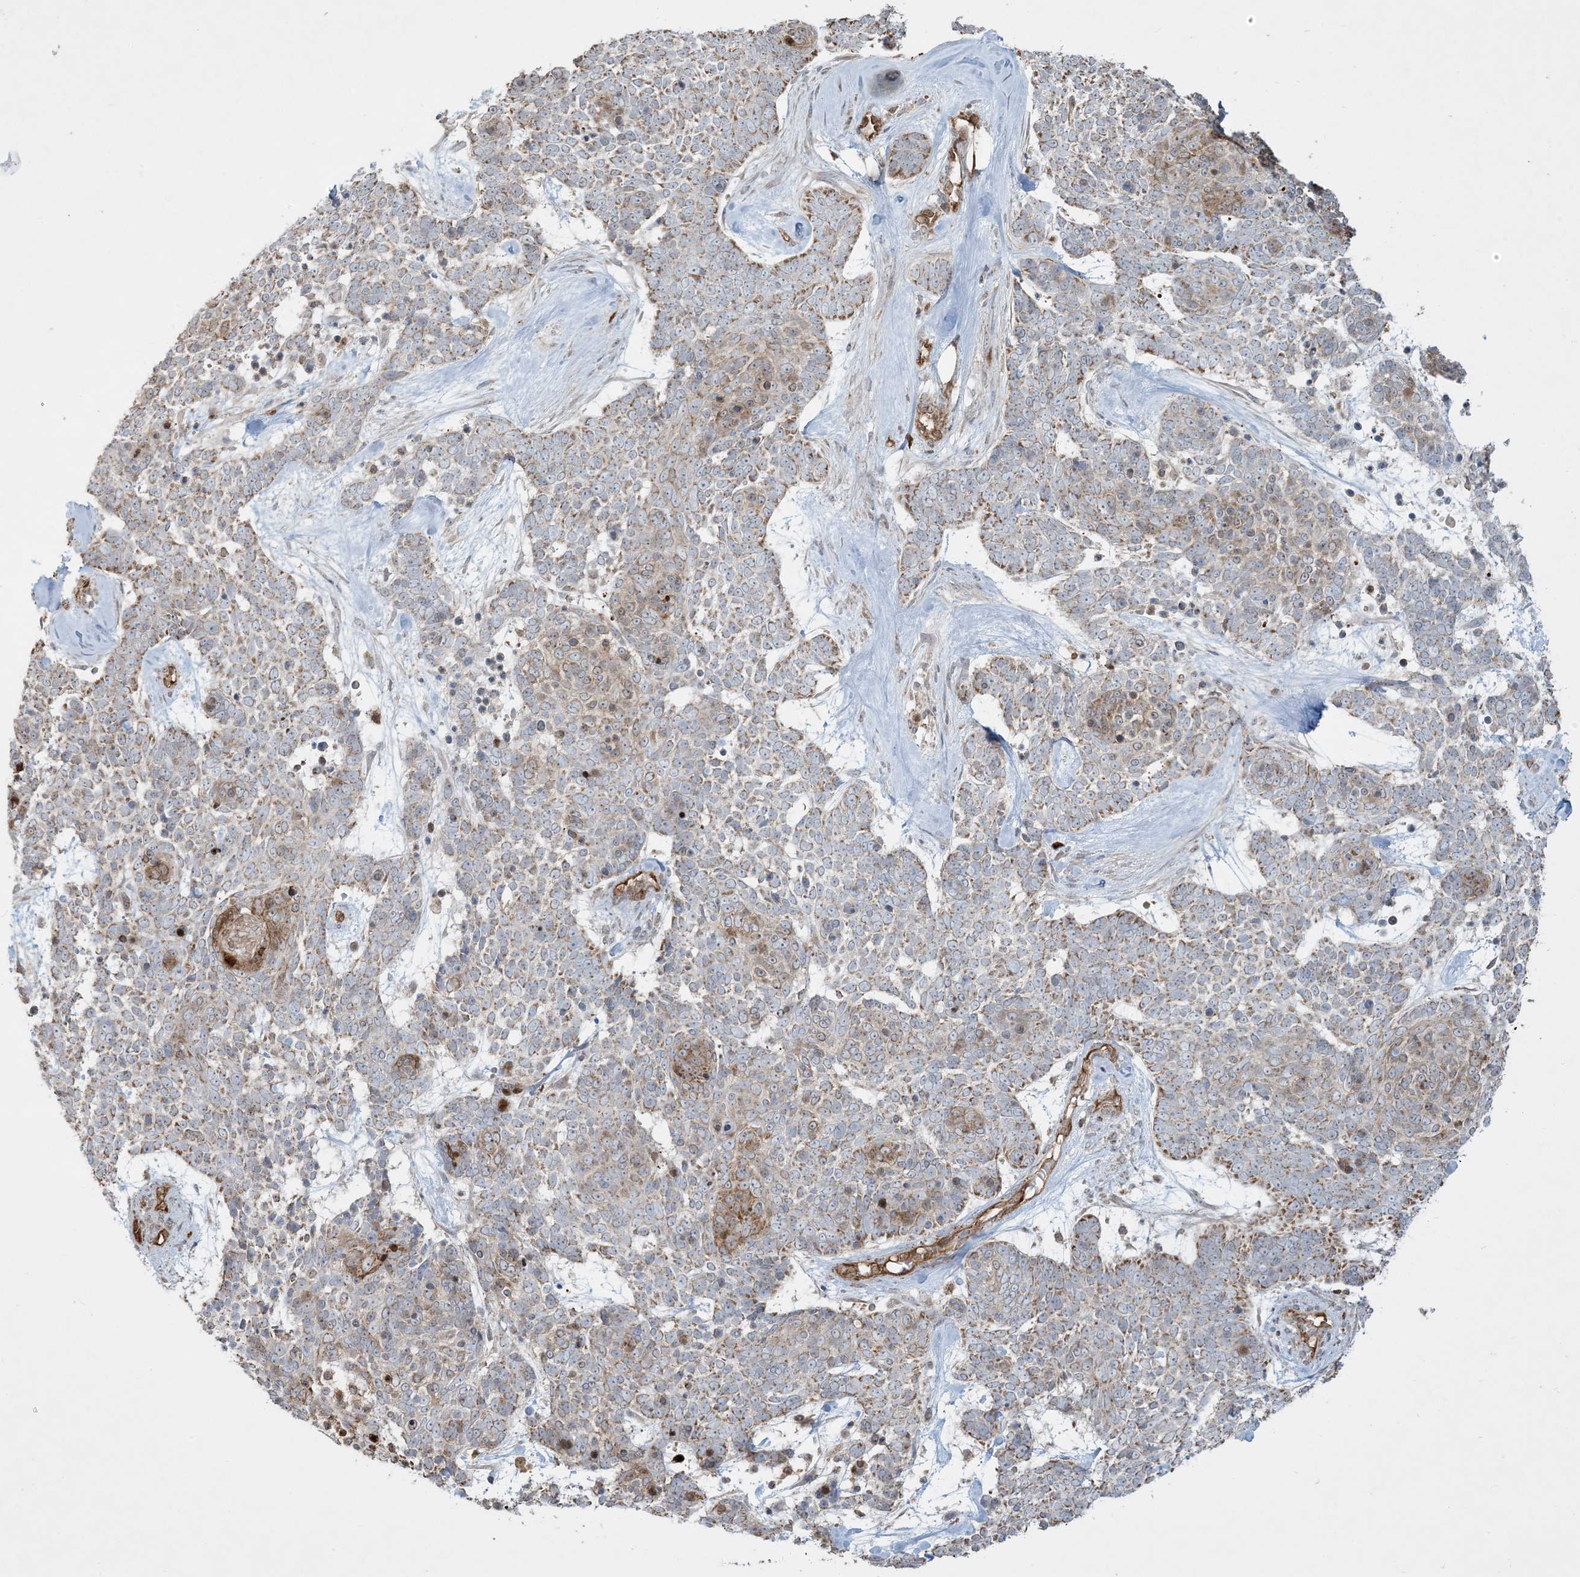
{"staining": {"intensity": "moderate", "quantity": "25%-75%", "location": "cytoplasmic/membranous"}, "tissue": "skin cancer", "cell_type": "Tumor cells", "image_type": "cancer", "snomed": [{"axis": "morphology", "description": "Basal cell carcinoma"}, {"axis": "topography", "description": "Skin"}], "caption": "IHC micrograph of neoplastic tissue: basal cell carcinoma (skin) stained using immunohistochemistry (IHC) displays medium levels of moderate protein expression localized specifically in the cytoplasmic/membranous of tumor cells, appearing as a cytoplasmic/membranous brown color.", "gene": "PPM1F", "patient": {"sex": "female", "age": 81}}